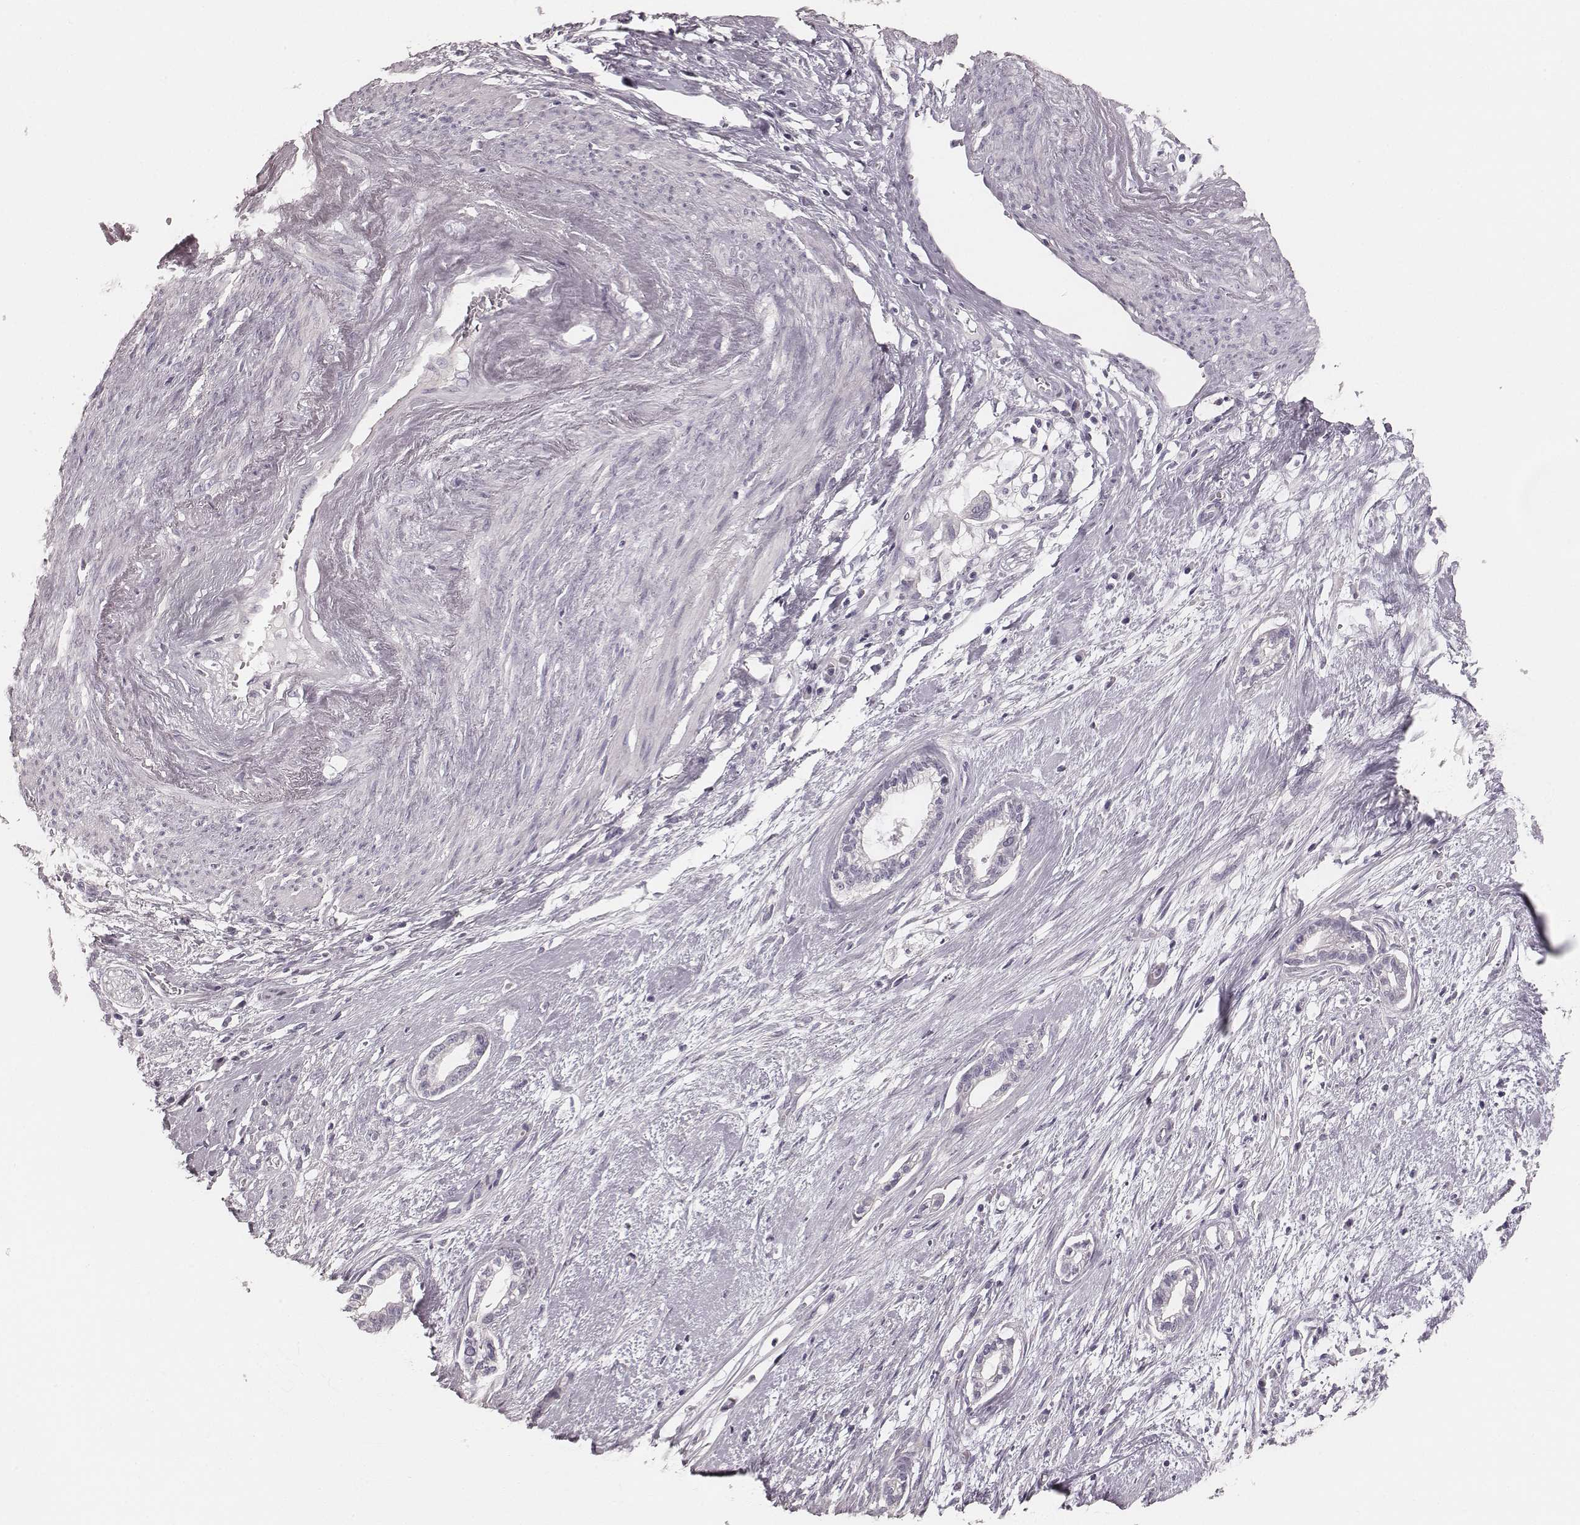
{"staining": {"intensity": "negative", "quantity": "none", "location": "none"}, "tissue": "cervical cancer", "cell_type": "Tumor cells", "image_type": "cancer", "snomed": [{"axis": "morphology", "description": "Adenocarcinoma, NOS"}, {"axis": "topography", "description": "Cervix"}], "caption": "A high-resolution histopathology image shows immunohistochemistry staining of cervical cancer, which demonstrates no significant positivity in tumor cells.", "gene": "ZP4", "patient": {"sex": "female", "age": 62}}